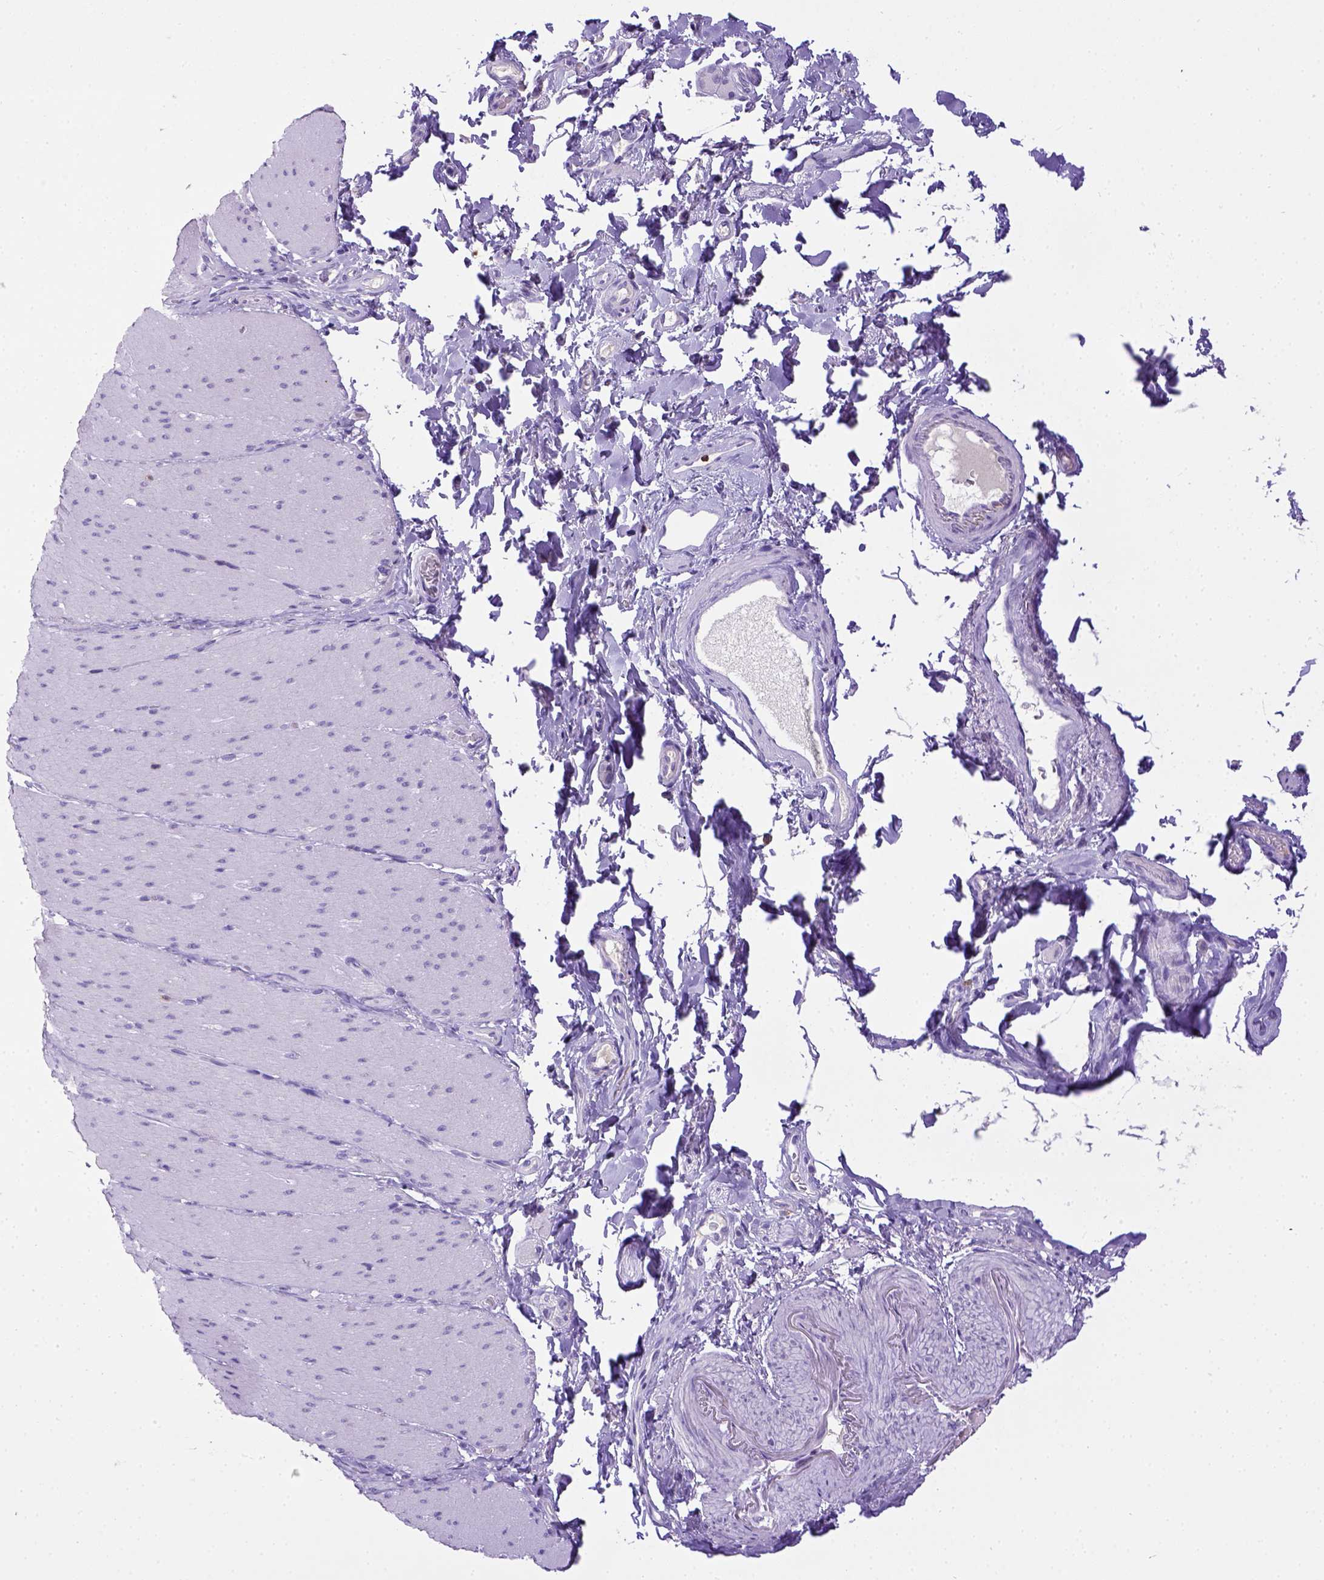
{"staining": {"intensity": "negative", "quantity": "none", "location": "none"}, "tissue": "smooth muscle", "cell_type": "Smooth muscle cells", "image_type": "normal", "snomed": [{"axis": "morphology", "description": "Normal tissue, NOS"}, {"axis": "topography", "description": "Smooth muscle"}, {"axis": "topography", "description": "Colon"}], "caption": "Immunohistochemistry of normal smooth muscle reveals no positivity in smooth muscle cells.", "gene": "CD3E", "patient": {"sex": "male", "age": 73}}